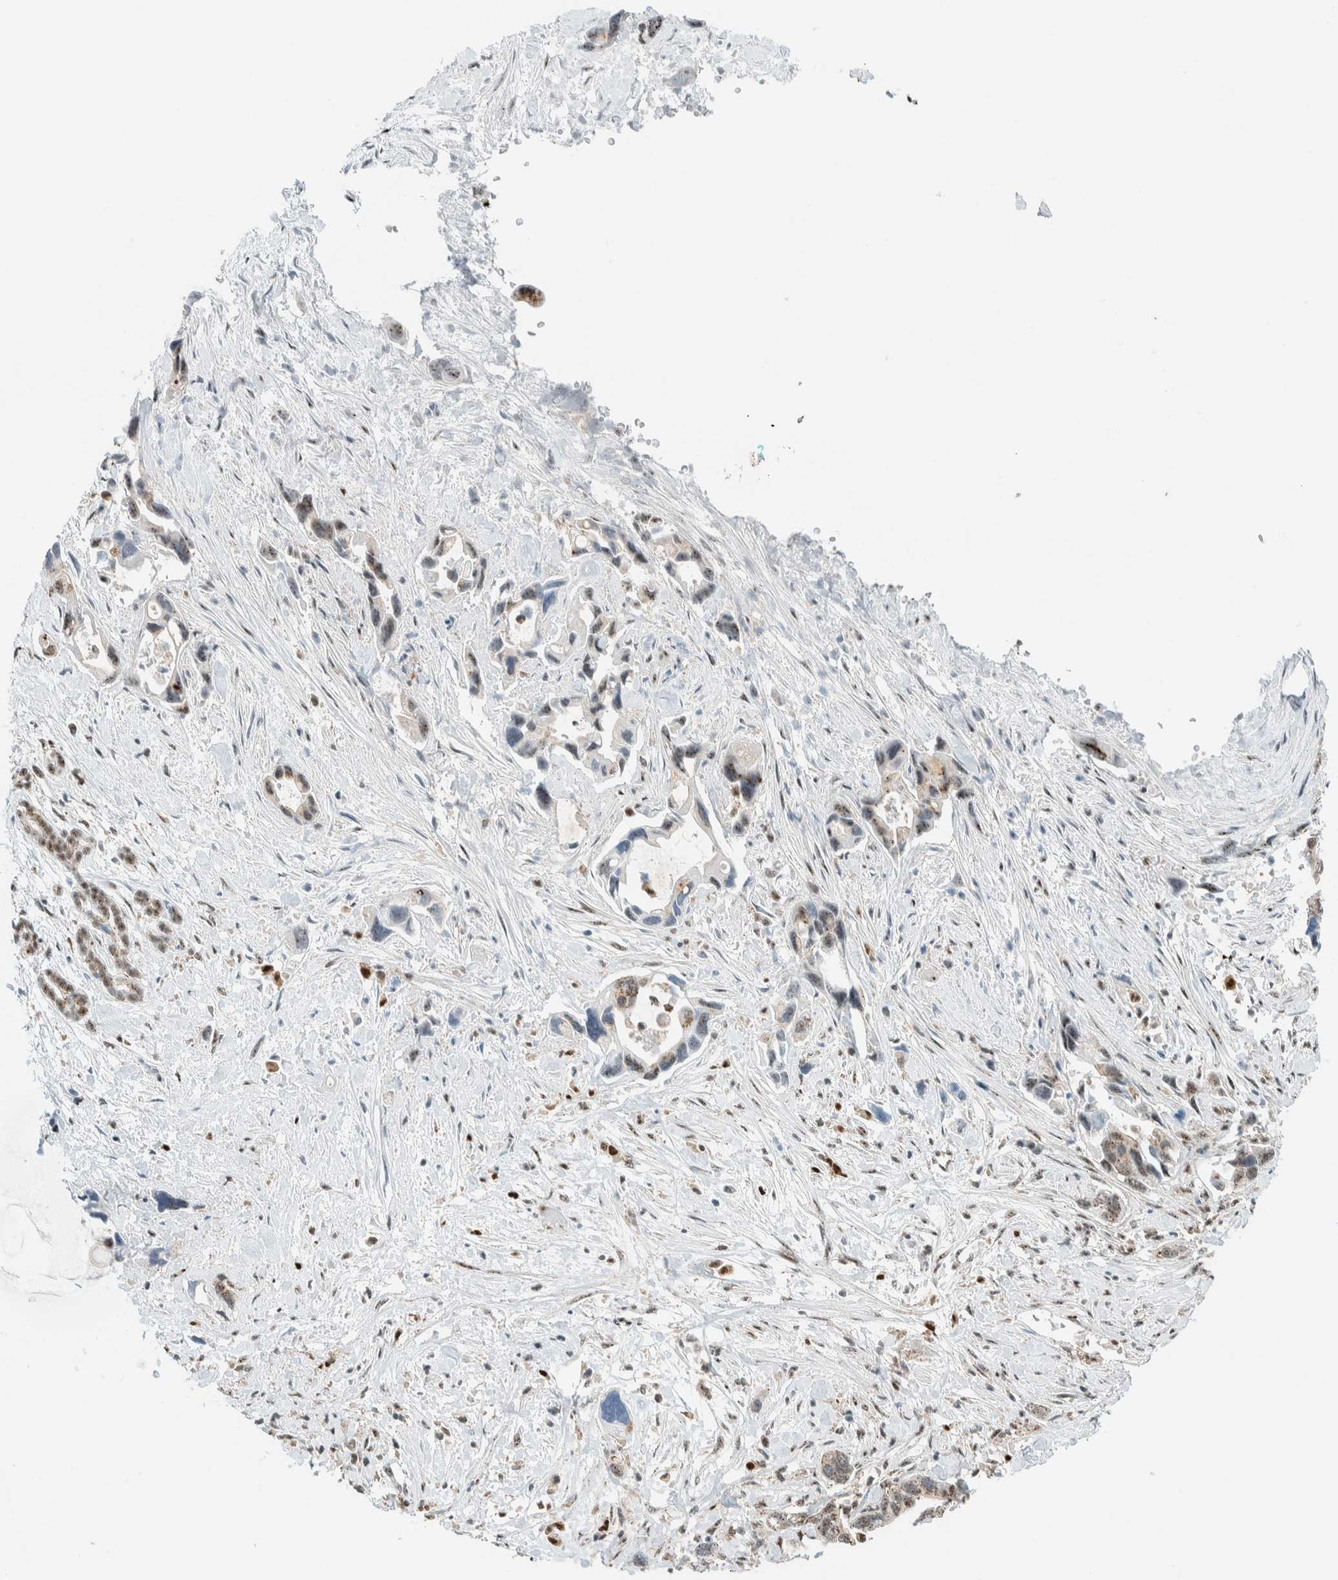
{"staining": {"intensity": "weak", "quantity": "25%-75%", "location": "cytoplasmic/membranous,nuclear"}, "tissue": "pancreatic cancer", "cell_type": "Tumor cells", "image_type": "cancer", "snomed": [{"axis": "morphology", "description": "Adenocarcinoma, NOS"}, {"axis": "topography", "description": "Pancreas"}], "caption": "DAB immunohistochemical staining of adenocarcinoma (pancreatic) displays weak cytoplasmic/membranous and nuclear protein staining in about 25%-75% of tumor cells.", "gene": "CYSRT1", "patient": {"sex": "female", "age": 70}}